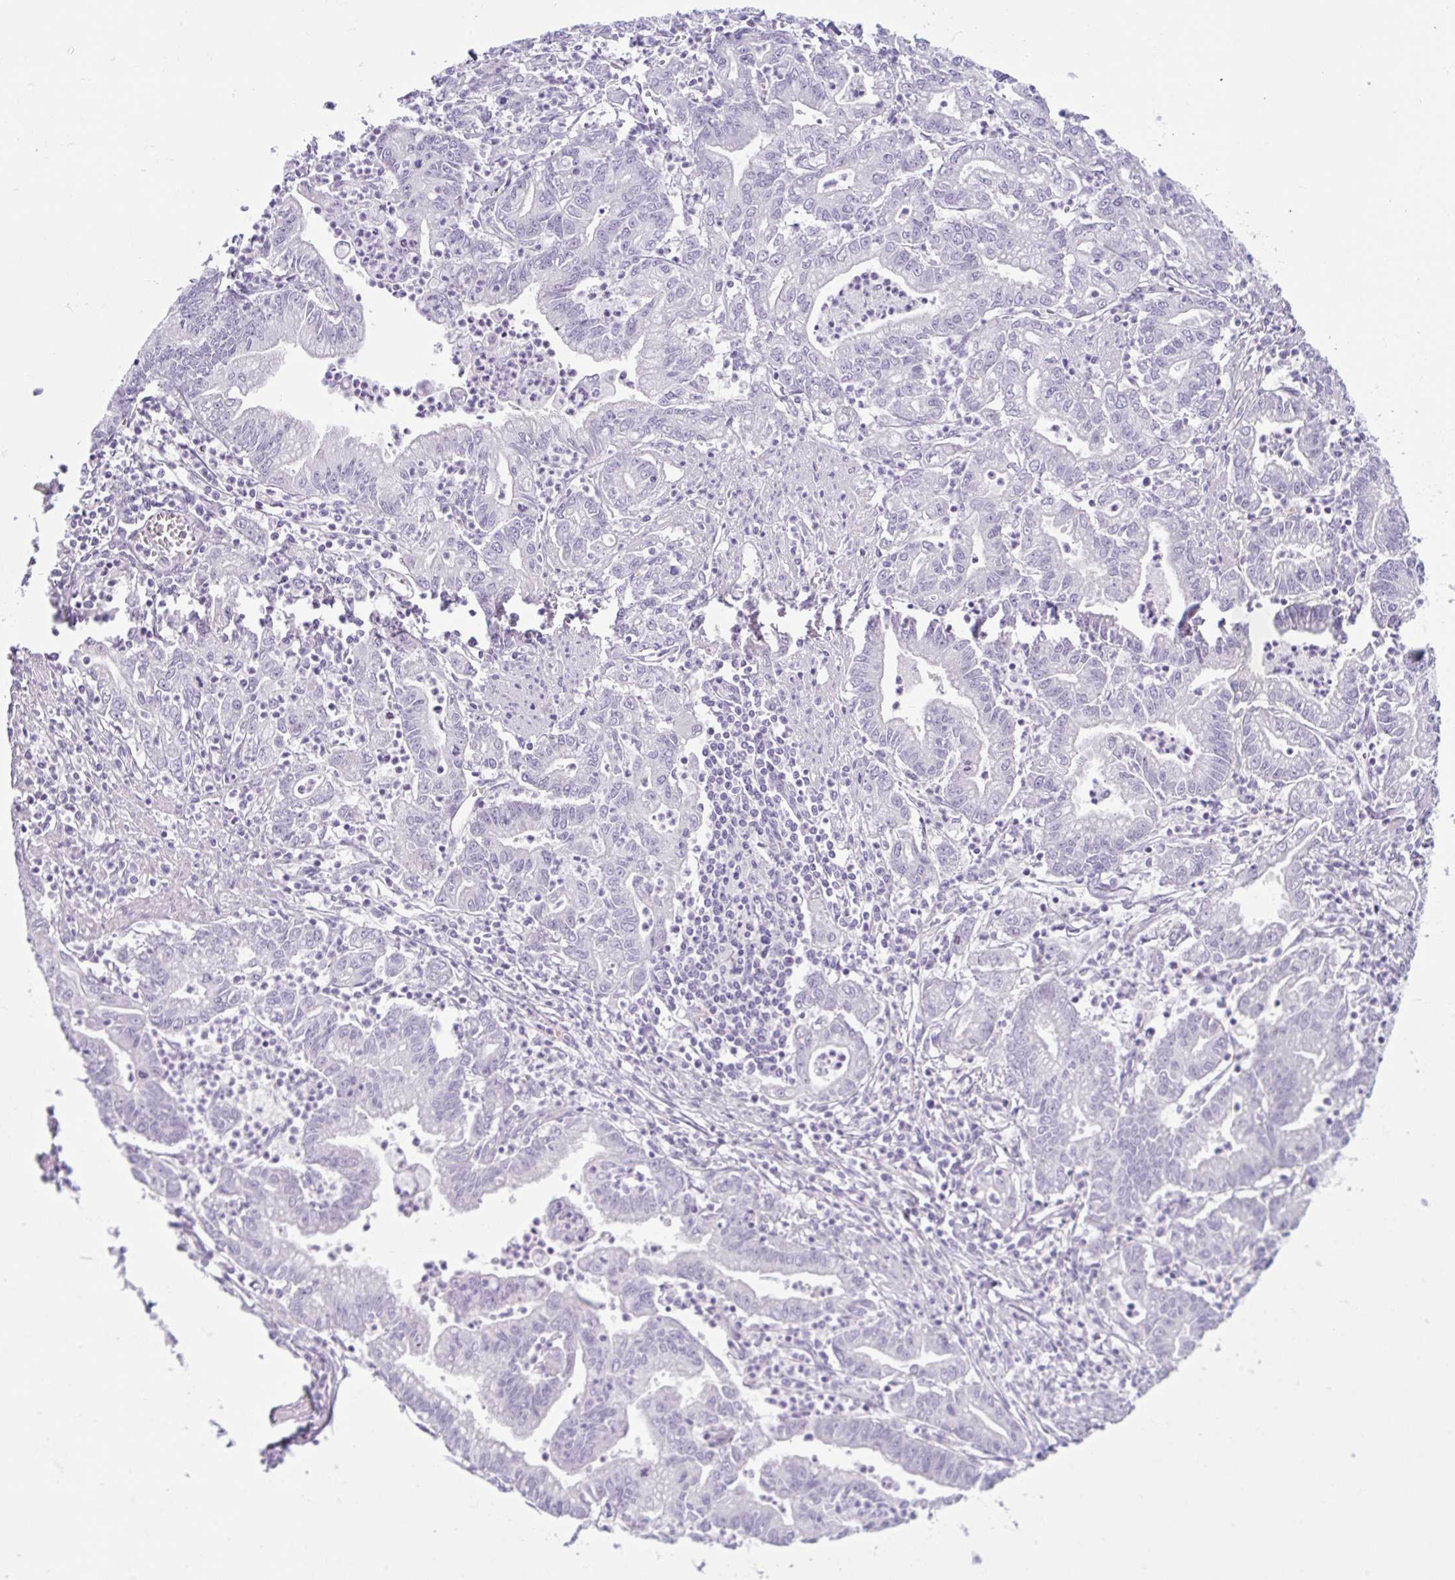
{"staining": {"intensity": "negative", "quantity": "none", "location": "none"}, "tissue": "stomach cancer", "cell_type": "Tumor cells", "image_type": "cancer", "snomed": [{"axis": "morphology", "description": "Adenocarcinoma, NOS"}, {"axis": "topography", "description": "Stomach, upper"}], "caption": "Immunohistochemical staining of human adenocarcinoma (stomach) displays no significant expression in tumor cells.", "gene": "MYH10", "patient": {"sex": "female", "age": 79}}